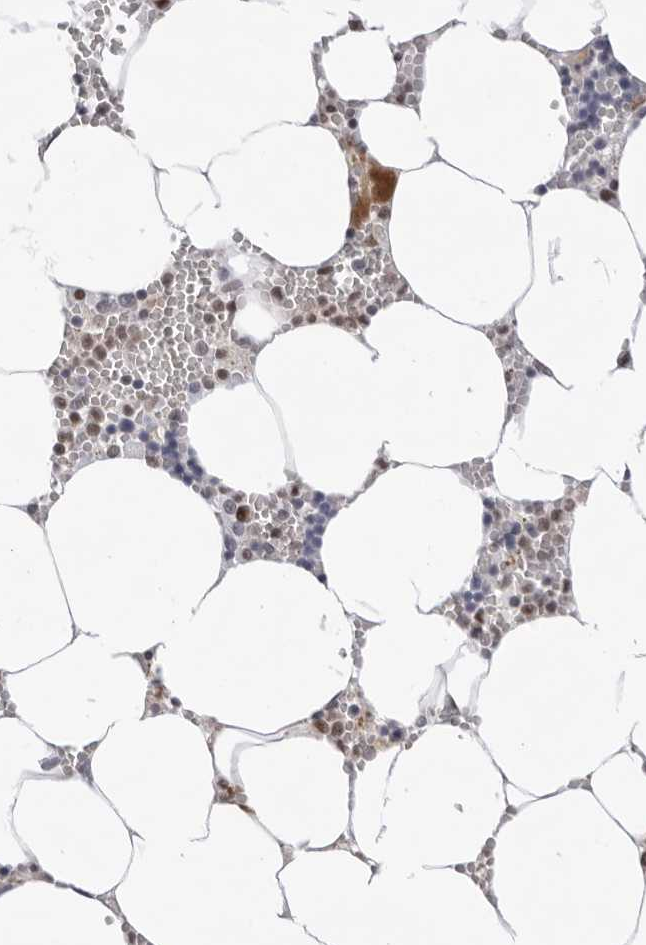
{"staining": {"intensity": "moderate", "quantity": "25%-75%", "location": "nuclear"}, "tissue": "bone marrow", "cell_type": "Hematopoietic cells", "image_type": "normal", "snomed": [{"axis": "morphology", "description": "Normal tissue, NOS"}, {"axis": "topography", "description": "Bone marrow"}], "caption": "Brown immunohistochemical staining in normal human bone marrow displays moderate nuclear staining in about 25%-75% of hematopoietic cells. (brown staining indicates protein expression, while blue staining denotes nuclei).", "gene": "OGG1", "patient": {"sex": "male", "age": 70}}